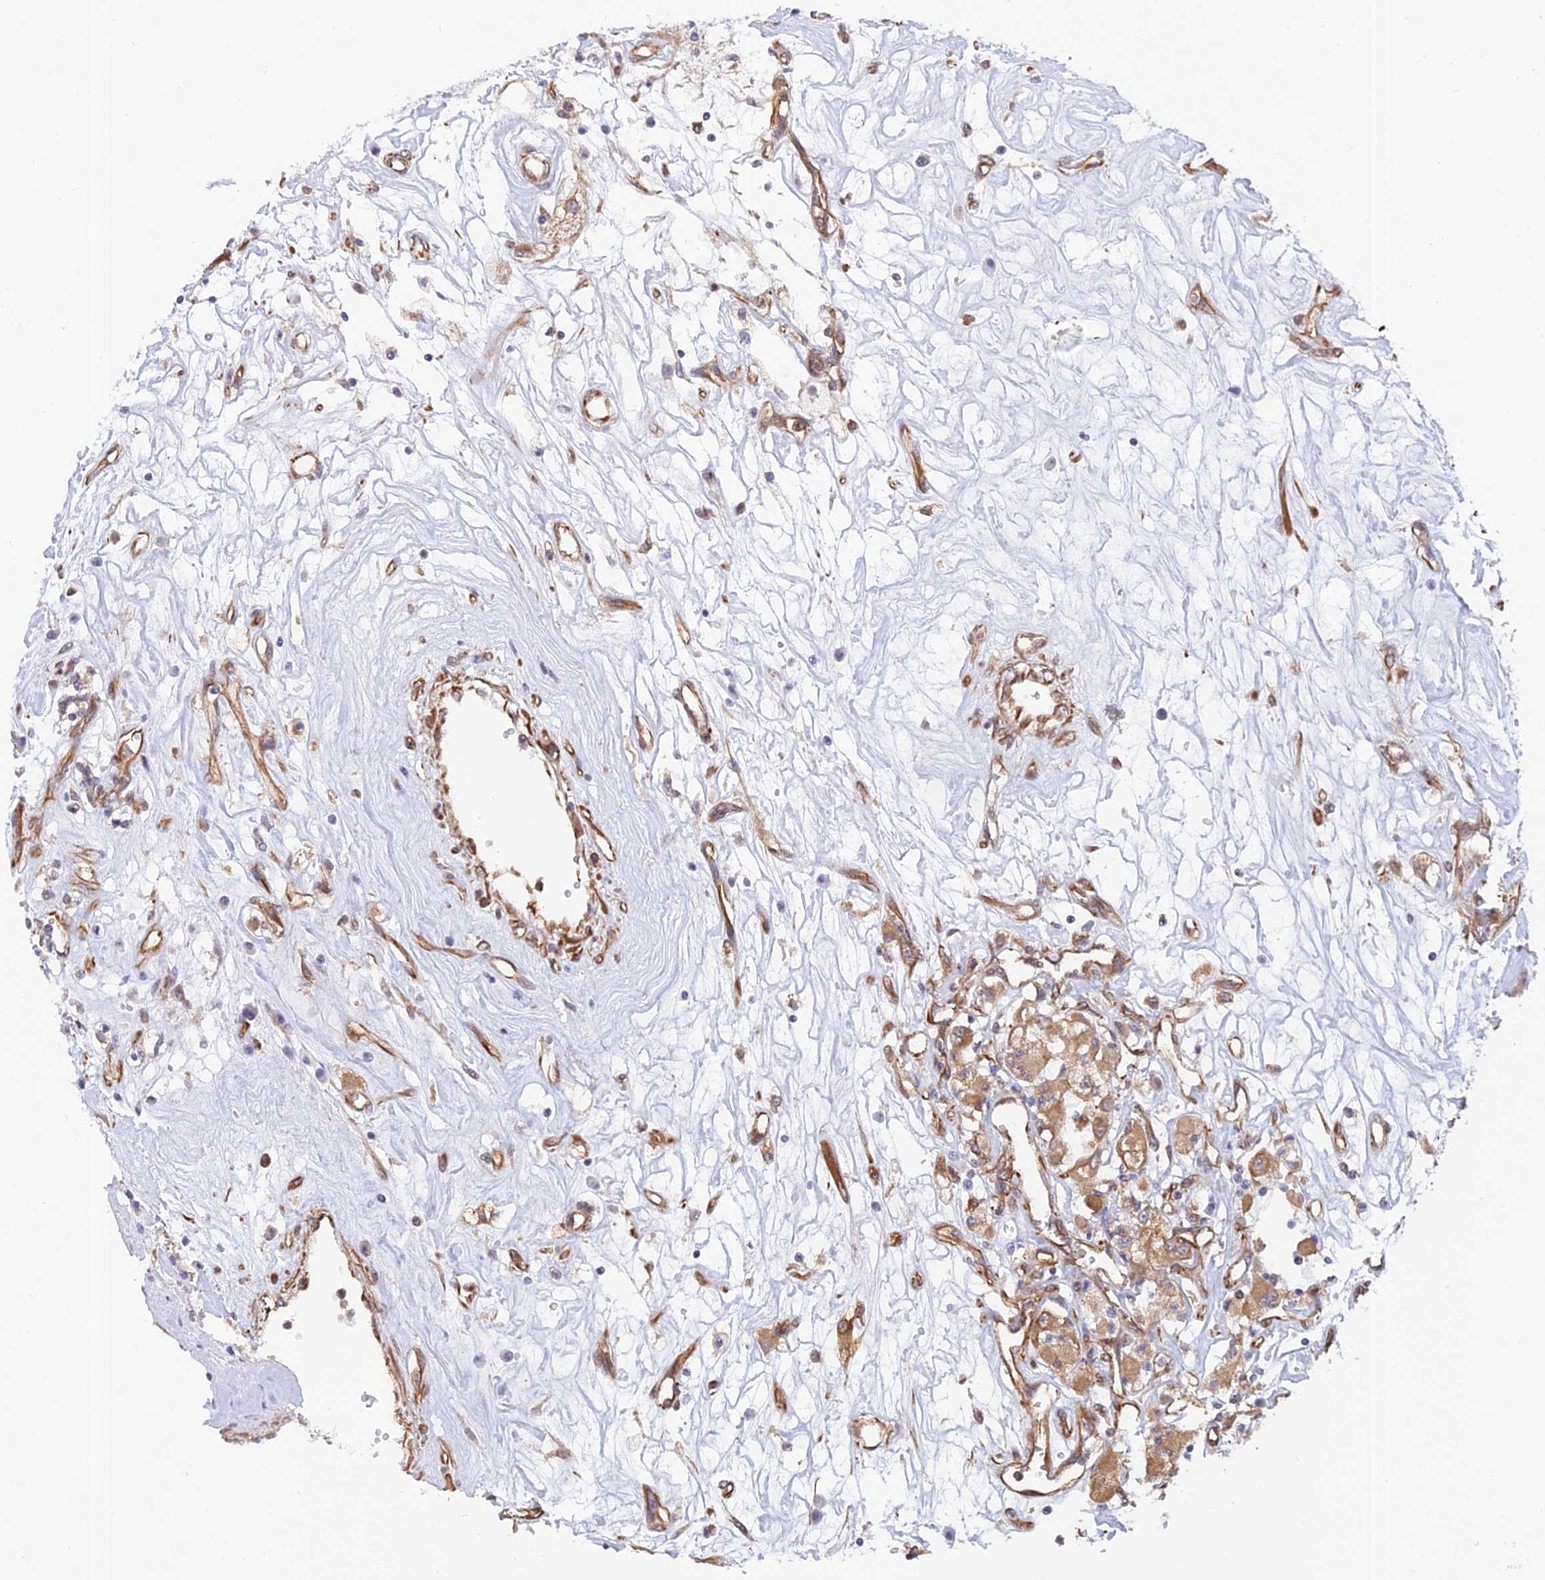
{"staining": {"intensity": "moderate", "quantity": ">75%", "location": "cytoplasmic/membranous"}, "tissue": "renal cancer", "cell_type": "Tumor cells", "image_type": "cancer", "snomed": [{"axis": "morphology", "description": "Adenocarcinoma, NOS"}, {"axis": "topography", "description": "Kidney"}], "caption": "IHC staining of renal cancer (adenocarcinoma), which shows medium levels of moderate cytoplasmic/membranous positivity in approximately >75% of tumor cells indicating moderate cytoplasmic/membranous protein staining. The staining was performed using DAB (brown) for protein detection and nuclei were counterstained in hematoxylin (blue).", "gene": "PAGR1", "patient": {"sex": "female", "age": 59}}